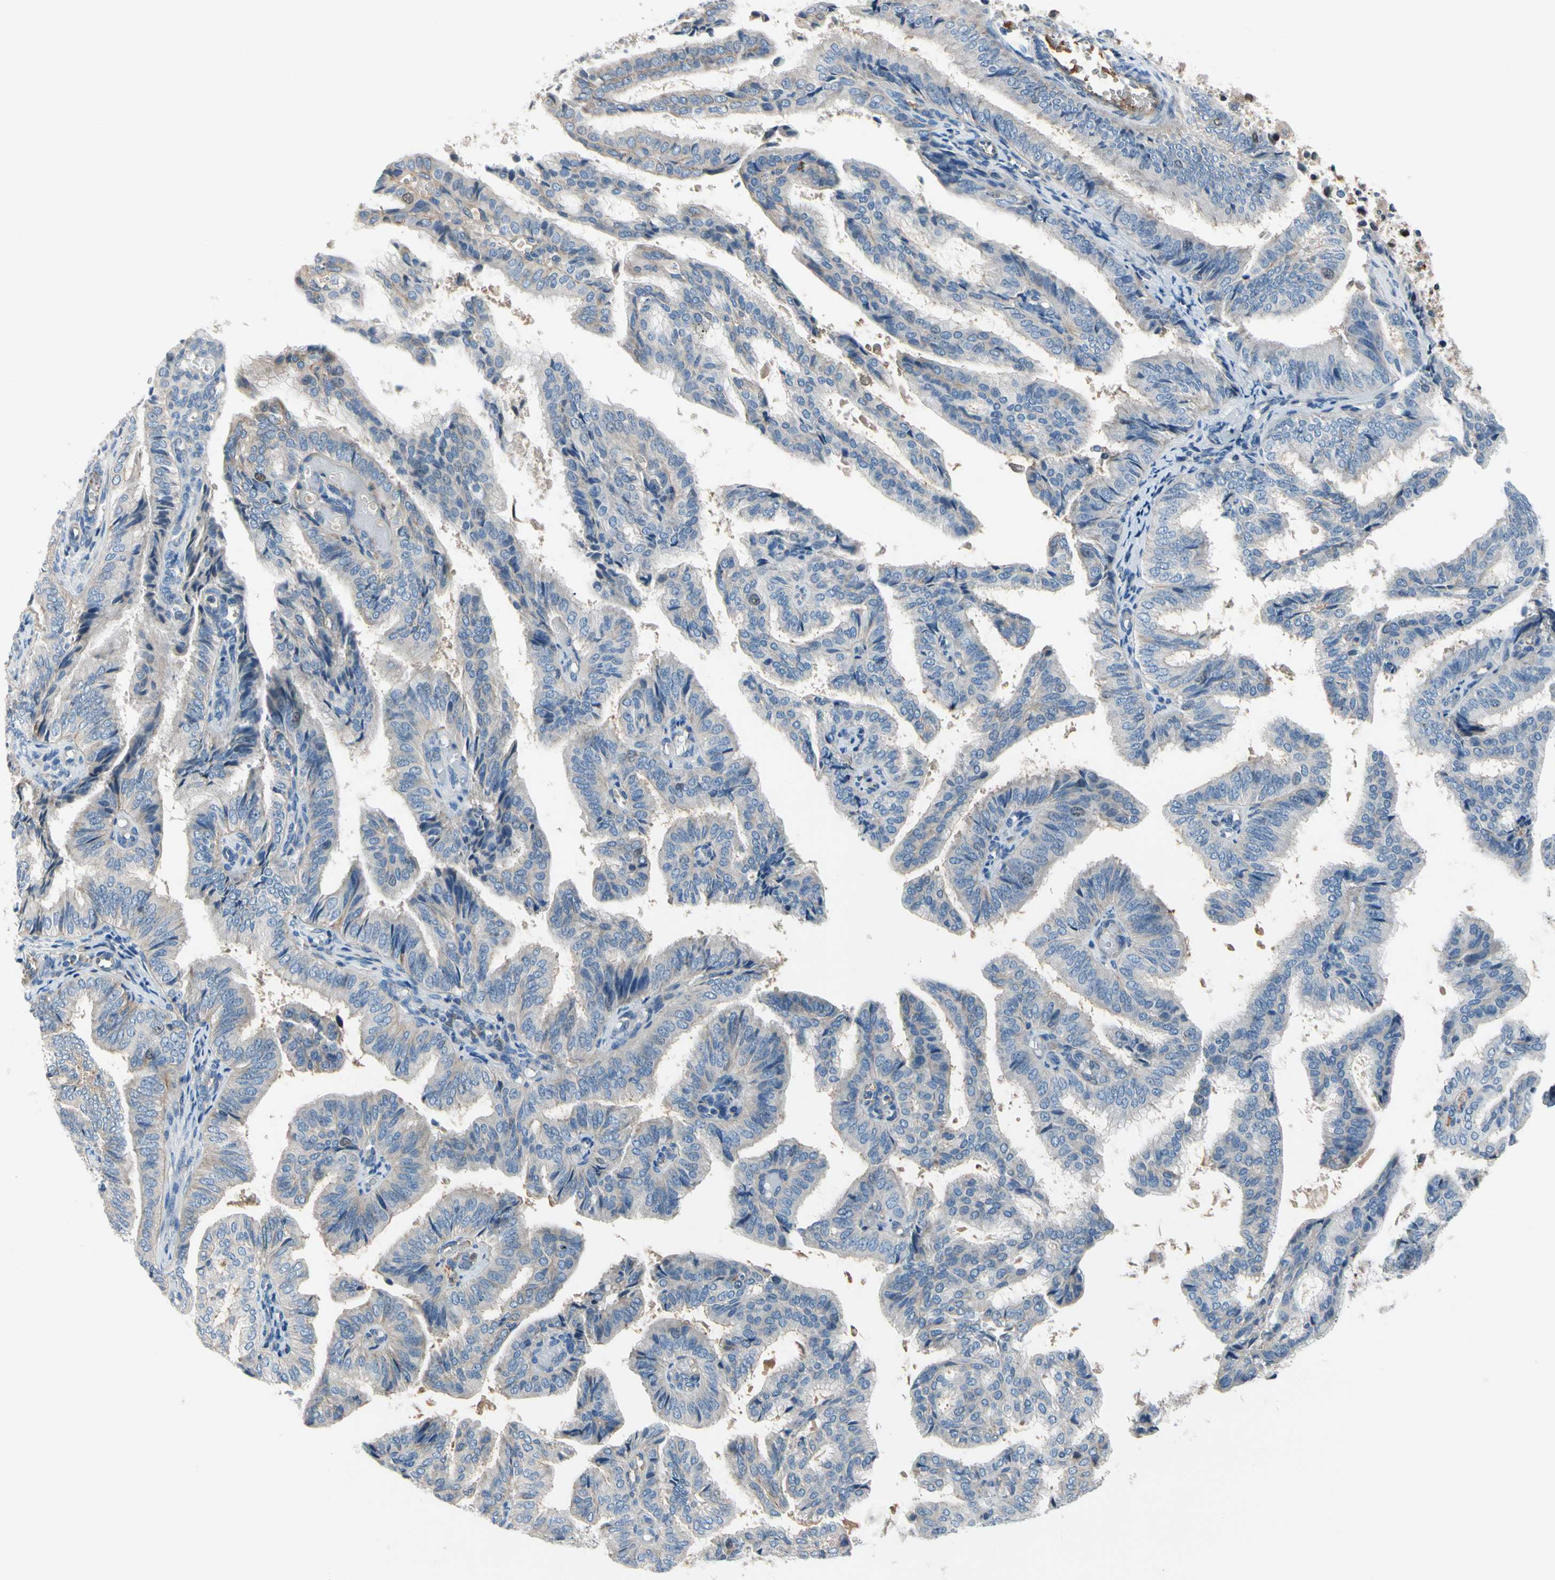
{"staining": {"intensity": "negative", "quantity": "none", "location": "none"}, "tissue": "endometrial cancer", "cell_type": "Tumor cells", "image_type": "cancer", "snomed": [{"axis": "morphology", "description": "Adenocarcinoma, NOS"}, {"axis": "topography", "description": "Endometrium"}], "caption": "DAB immunohistochemical staining of endometrial cancer reveals no significant expression in tumor cells. (DAB (3,3'-diaminobenzidine) immunohistochemistry (IHC) with hematoxylin counter stain).", "gene": "HJURP", "patient": {"sex": "female", "age": 58}}